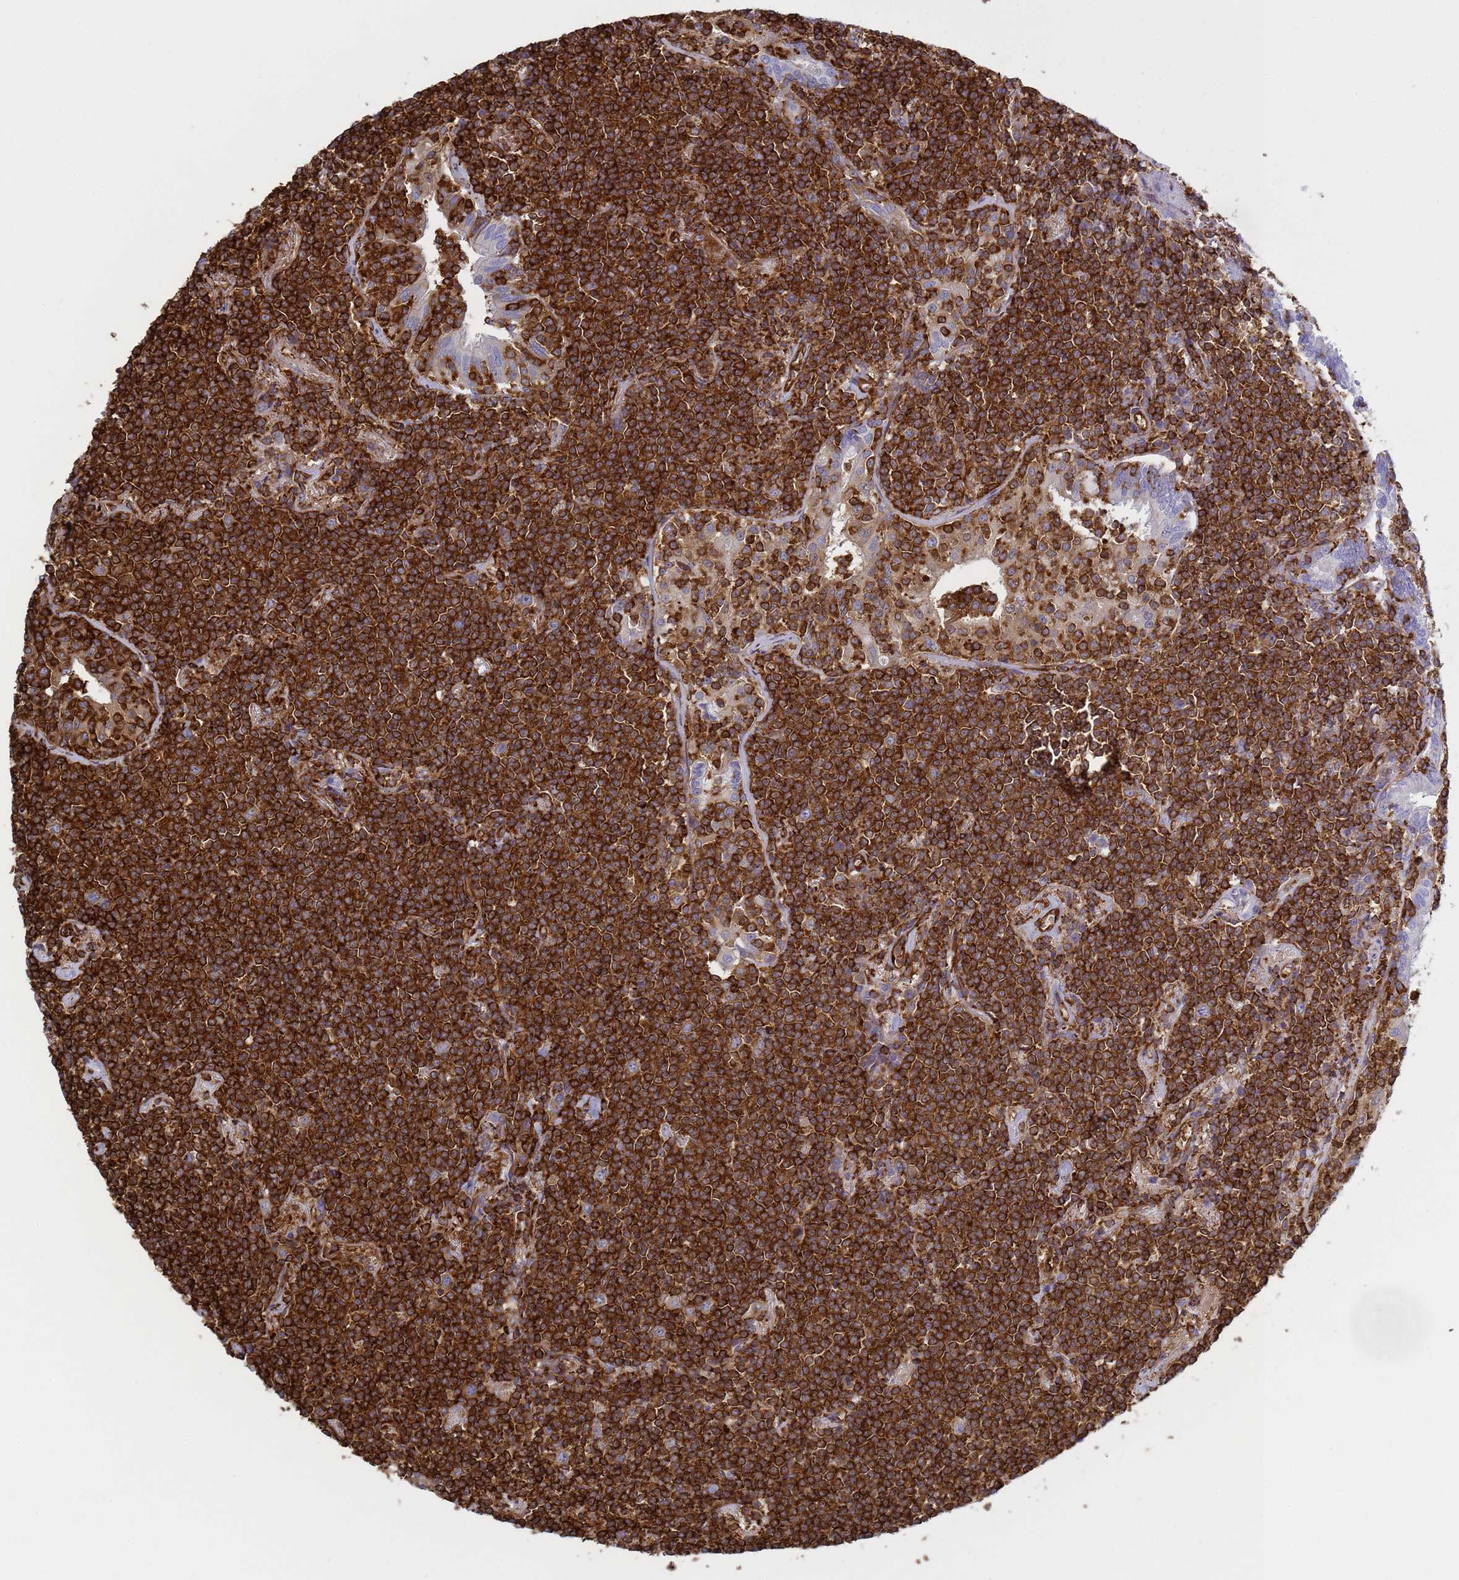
{"staining": {"intensity": "strong", "quantity": ">75%", "location": "cytoplasmic/membranous"}, "tissue": "lymphoma", "cell_type": "Tumor cells", "image_type": "cancer", "snomed": [{"axis": "morphology", "description": "Malignant lymphoma, non-Hodgkin's type, Low grade"}, {"axis": "topography", "description": "Lung"}], "caption": "The image shows immunohistochemical staining of low-grade malignant lymphoma, non-Hodgkin's type. There is strong cytoplasmic/membranous expression is seen in approximately >75% of tumor cells.", "gene": "ZBTB8OS", "patient": {"sex": "female", "age": 71}}